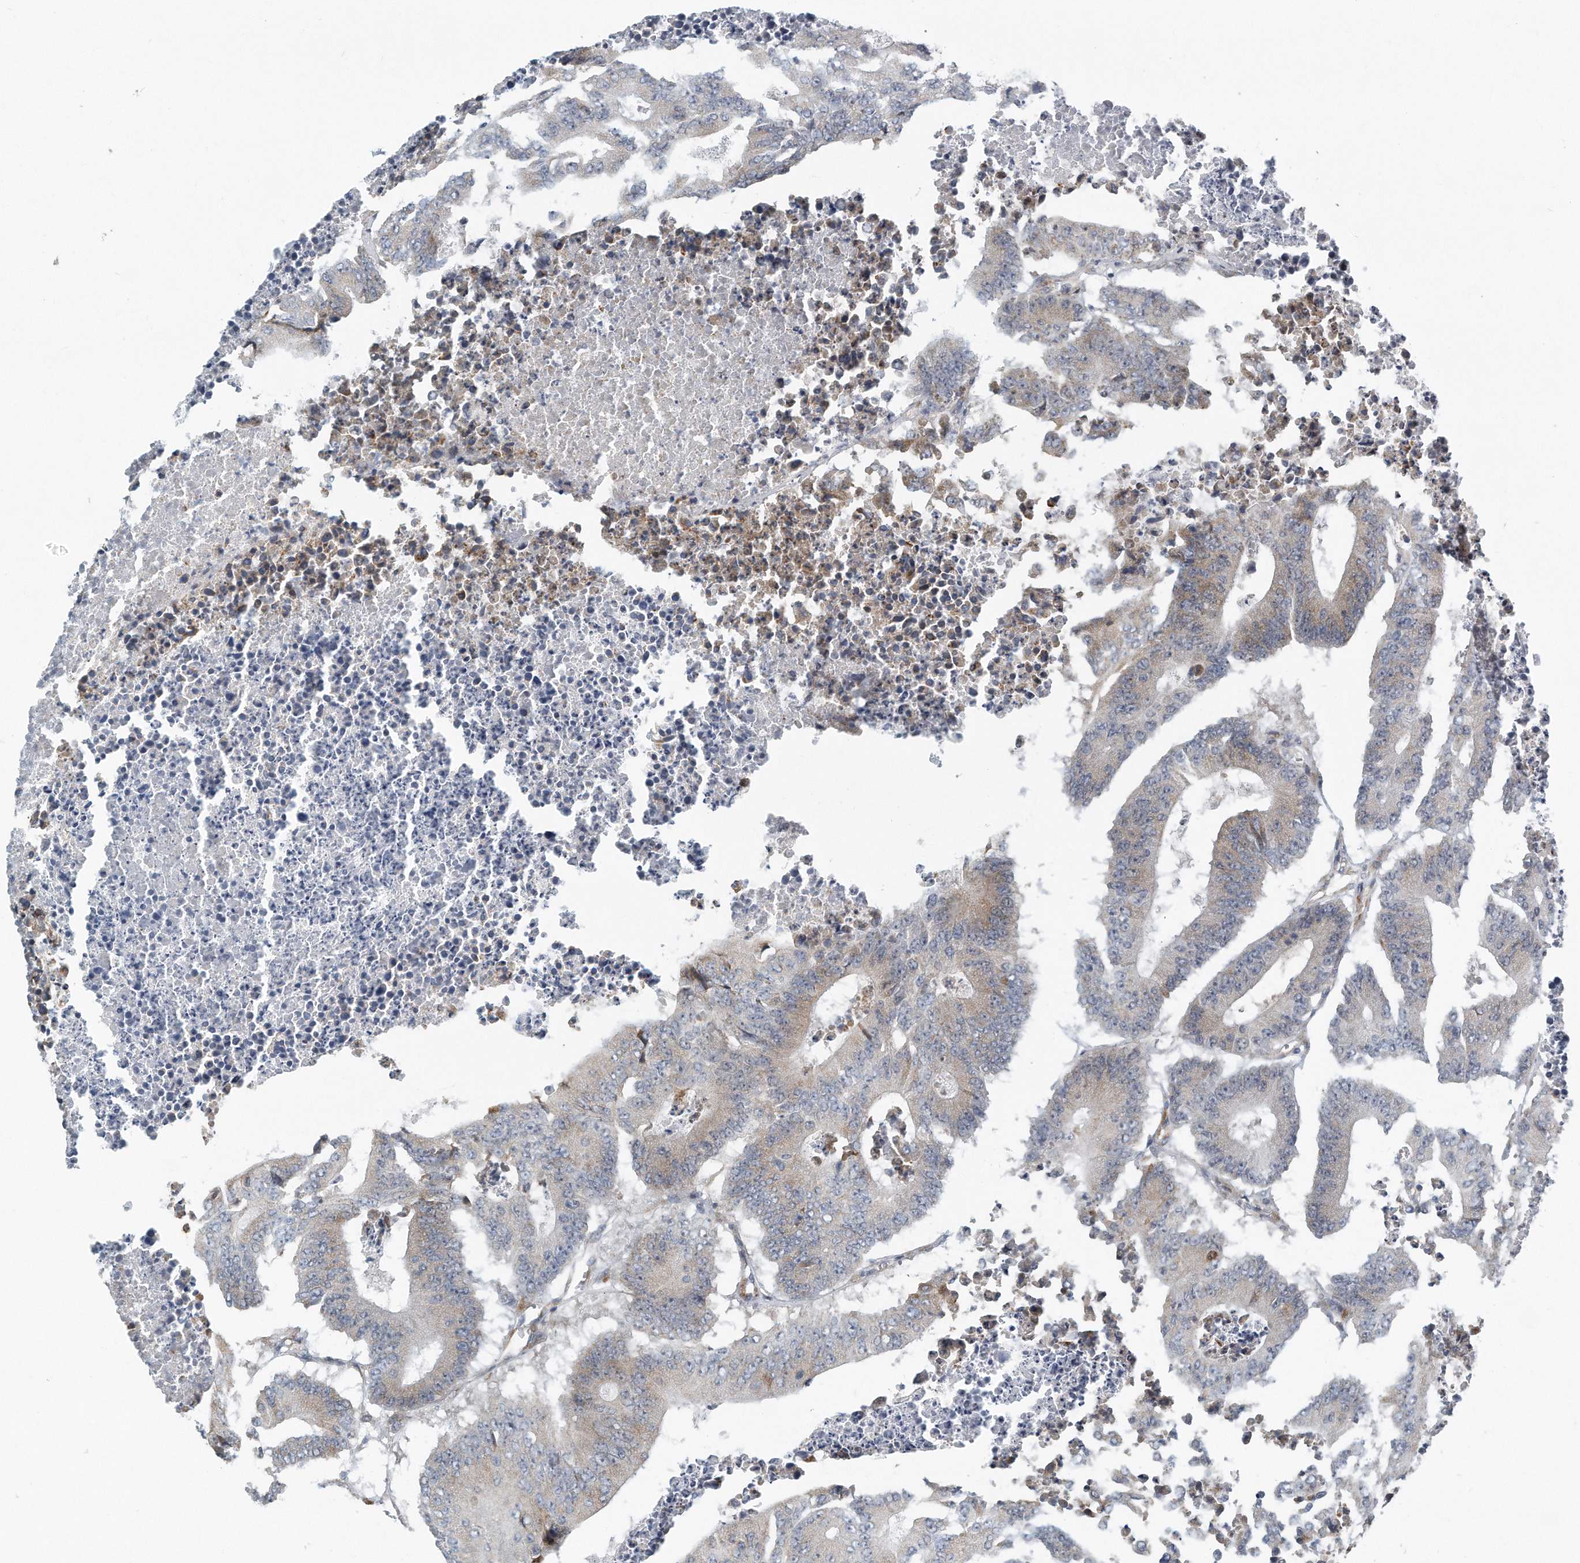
{"staining": {"intensity": "weak", "quantity": "<25%", "location": "cytoplasmic/membranous"}, "tissue": "colorectal cancer", "cell_type": "Tumor cells", "image_type": "cancer", "snomed": [{"axis": "morphology", "description": "Adenocarcinoma, NOS"}, {"axis": "topography", "description": "Colon"}], "caption": "Immunohistochemistry (IHC) of human adenocarcinoma (colorectal) exhibits no positivity in tumor cells.", "gene": "VLDLR", "patient": {"sex": "male", "age": 87}}